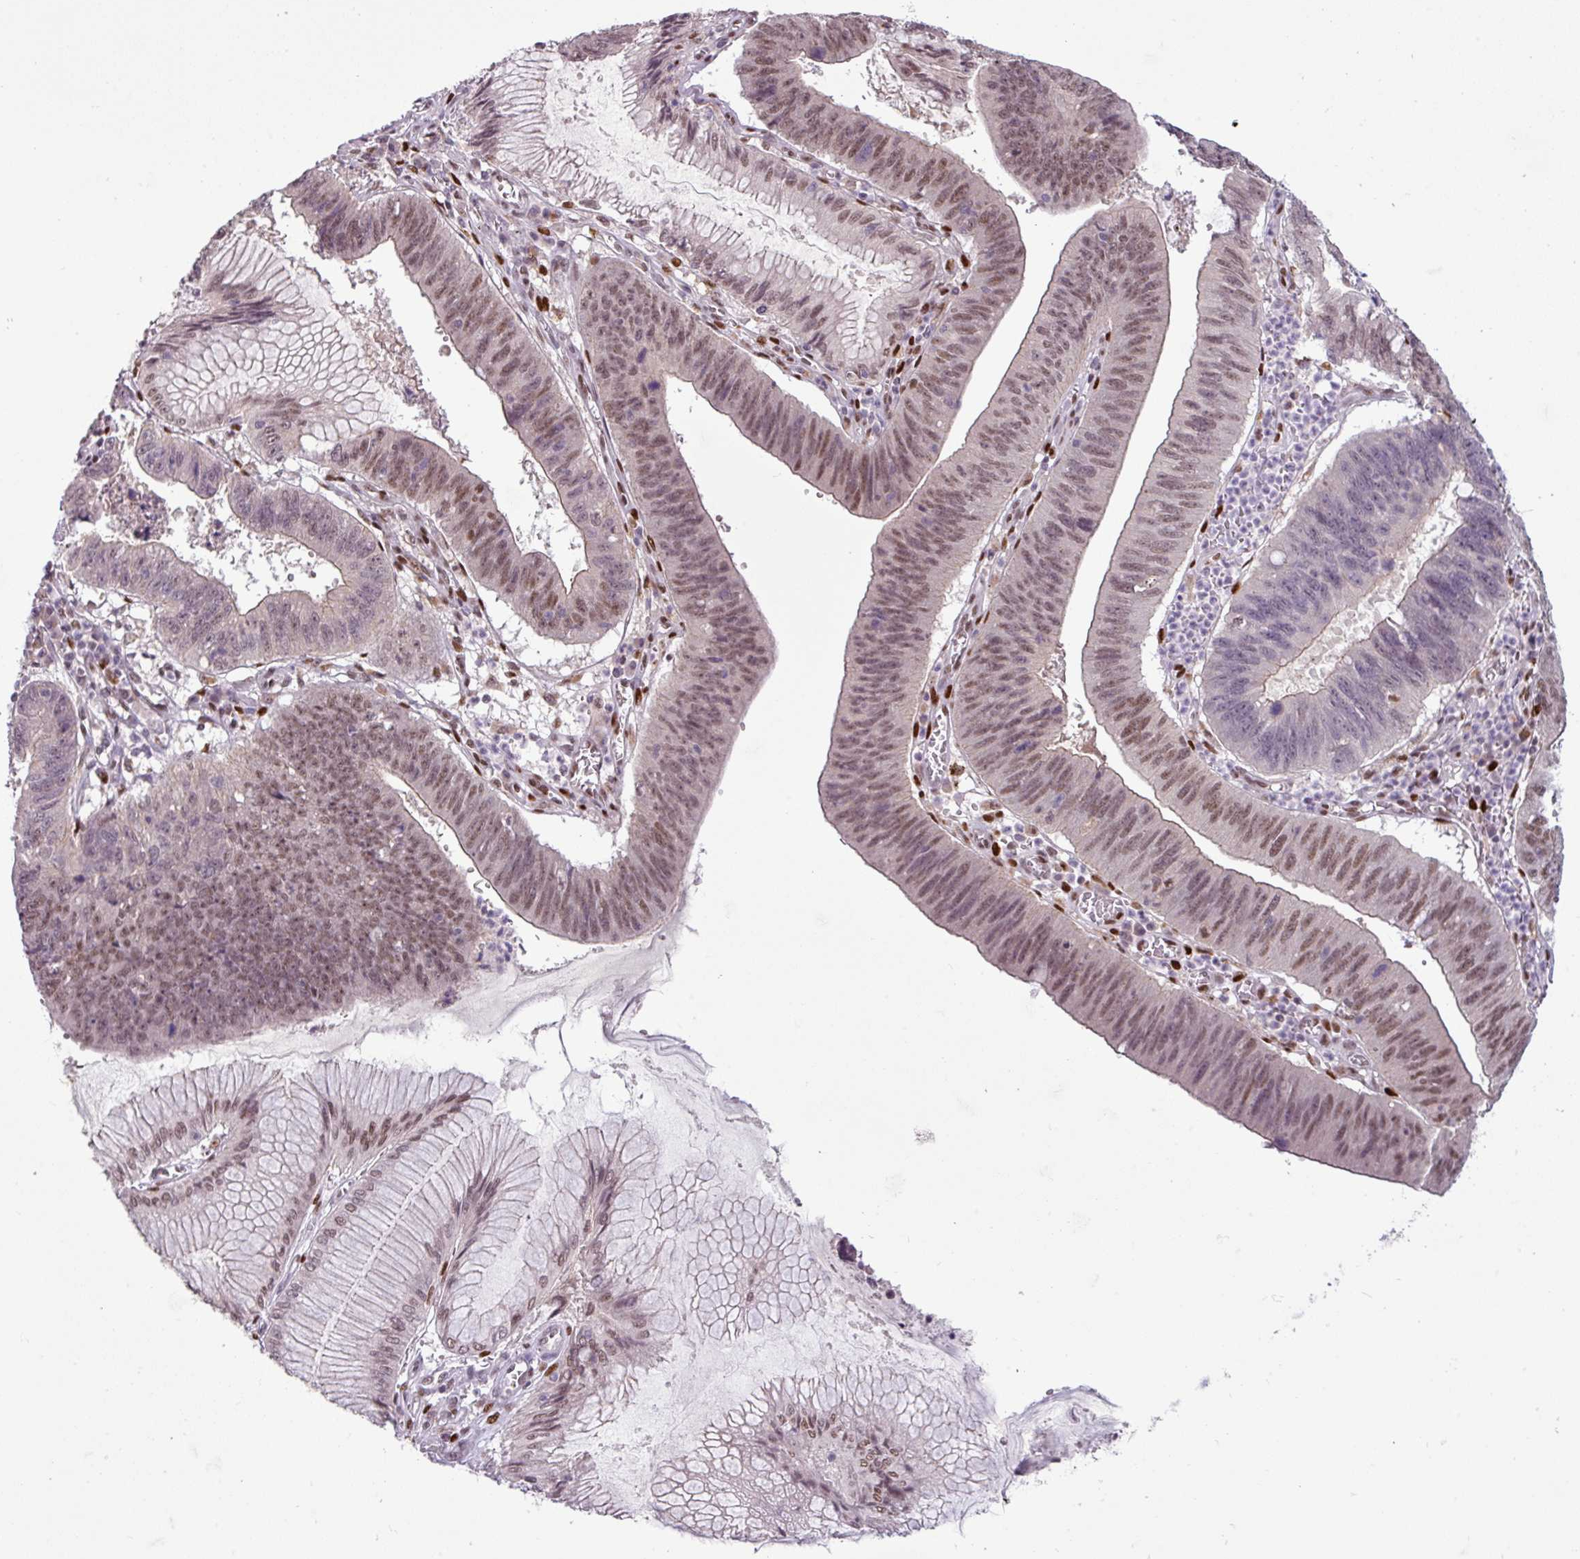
{"staining": {"intensity": "moderate", "quantity": "25%-75%", "location": "nuclear"}, "tissue": "stomach cancer", "cell_type": "Tumor cells", "image_type": "cancer", "snomed": [{"axis": "morphology", "description": "Adenocarcinoma, NOS"}, {"axis": "topography", "description": "Stomach"}], "caption": "Stomach adenocarcinoma tissue reveals moderate nuclear positivity in about 25%-75% of tumor cells", "gene": "IRF2BPL", "patient": {"sex": "male", "age": 59}}